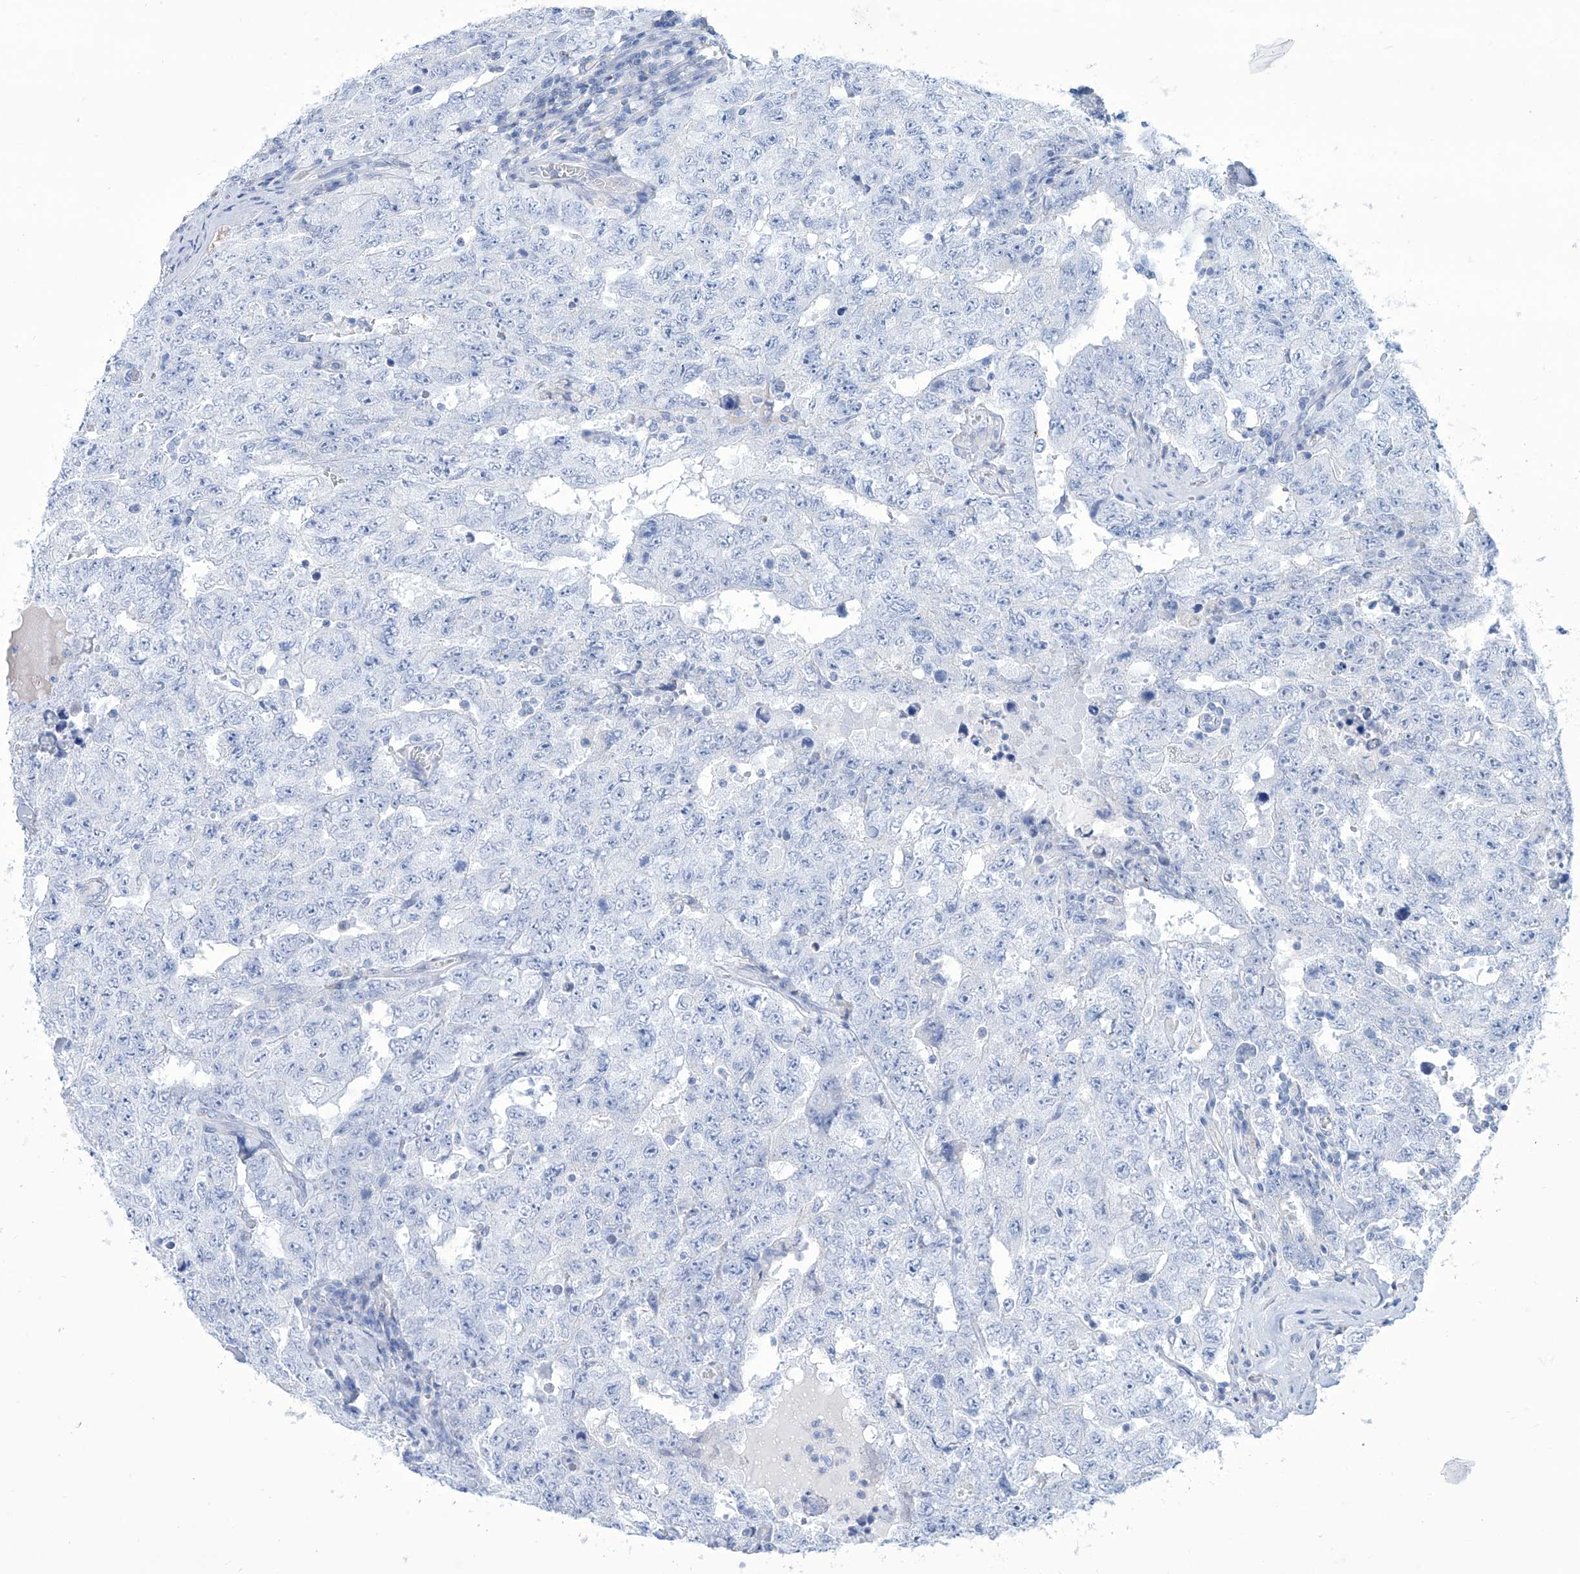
{"staining": {"intensity": "negative", "quantity": "none", "location": "none"}, "tissue": "testis cancer", "cell_type": "Tumor cells", "image_type": "cancer", "snomed": [{"axis": "morphology", "description": "Carcinoma, Embryonal, NOS"}, {"axis": "topography", "description": "Testis"}], "caption": "This is a micrograph of immunohistochemistry (IHC) staining of testis embryonal carcinoma, which shows no expression in tumor cells. The staining is performed using DAB (3,3'-diaminobenzidine) brown chromogen with nuclei counter-stained in using hematoxylin.", "gene": "ALDH6A1", "patient": {"sex": "male", "age": 26}}